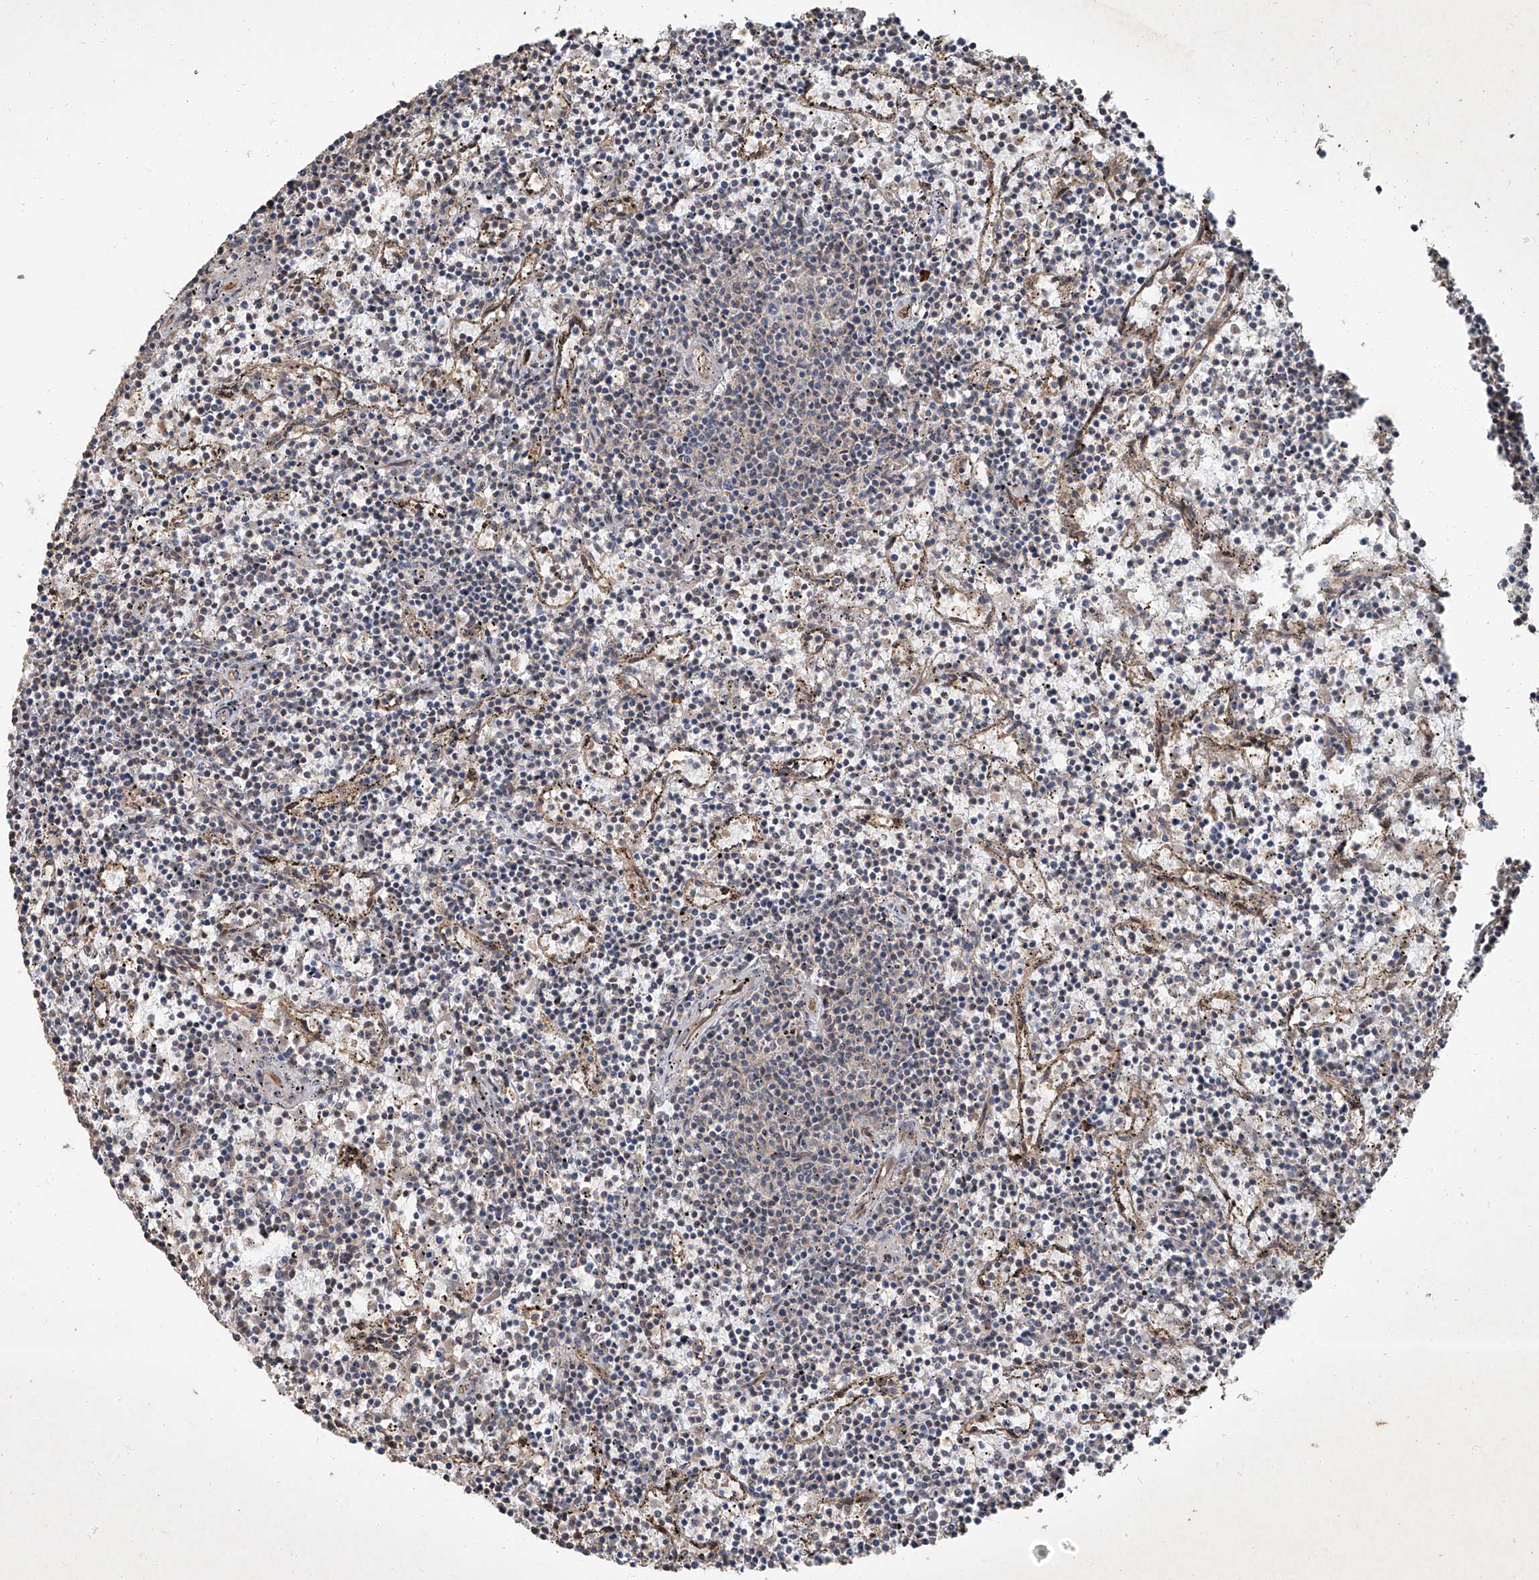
{"staining": {"intensity": "negative", "quantity": "none", "location": "none"}, "tissue": "lymphoma", "cell_type": "Tumor cells", "image_type": "cancer", "snomed": [{"axis": "morphology", "description": "Malignant lymphoma, non-Hodgkin's type, Low grade"}, {"axis": "topography", "description": "Spleen"}], "caption": "This is an immunohistochemistry (IHC) photomicrograph of human low-grade malignant lymphoma, non-Hodgkin's type. There is no expression in tumor cells.", "gene": "CCN1", "patient": {"sex": "female", "age": 50}}